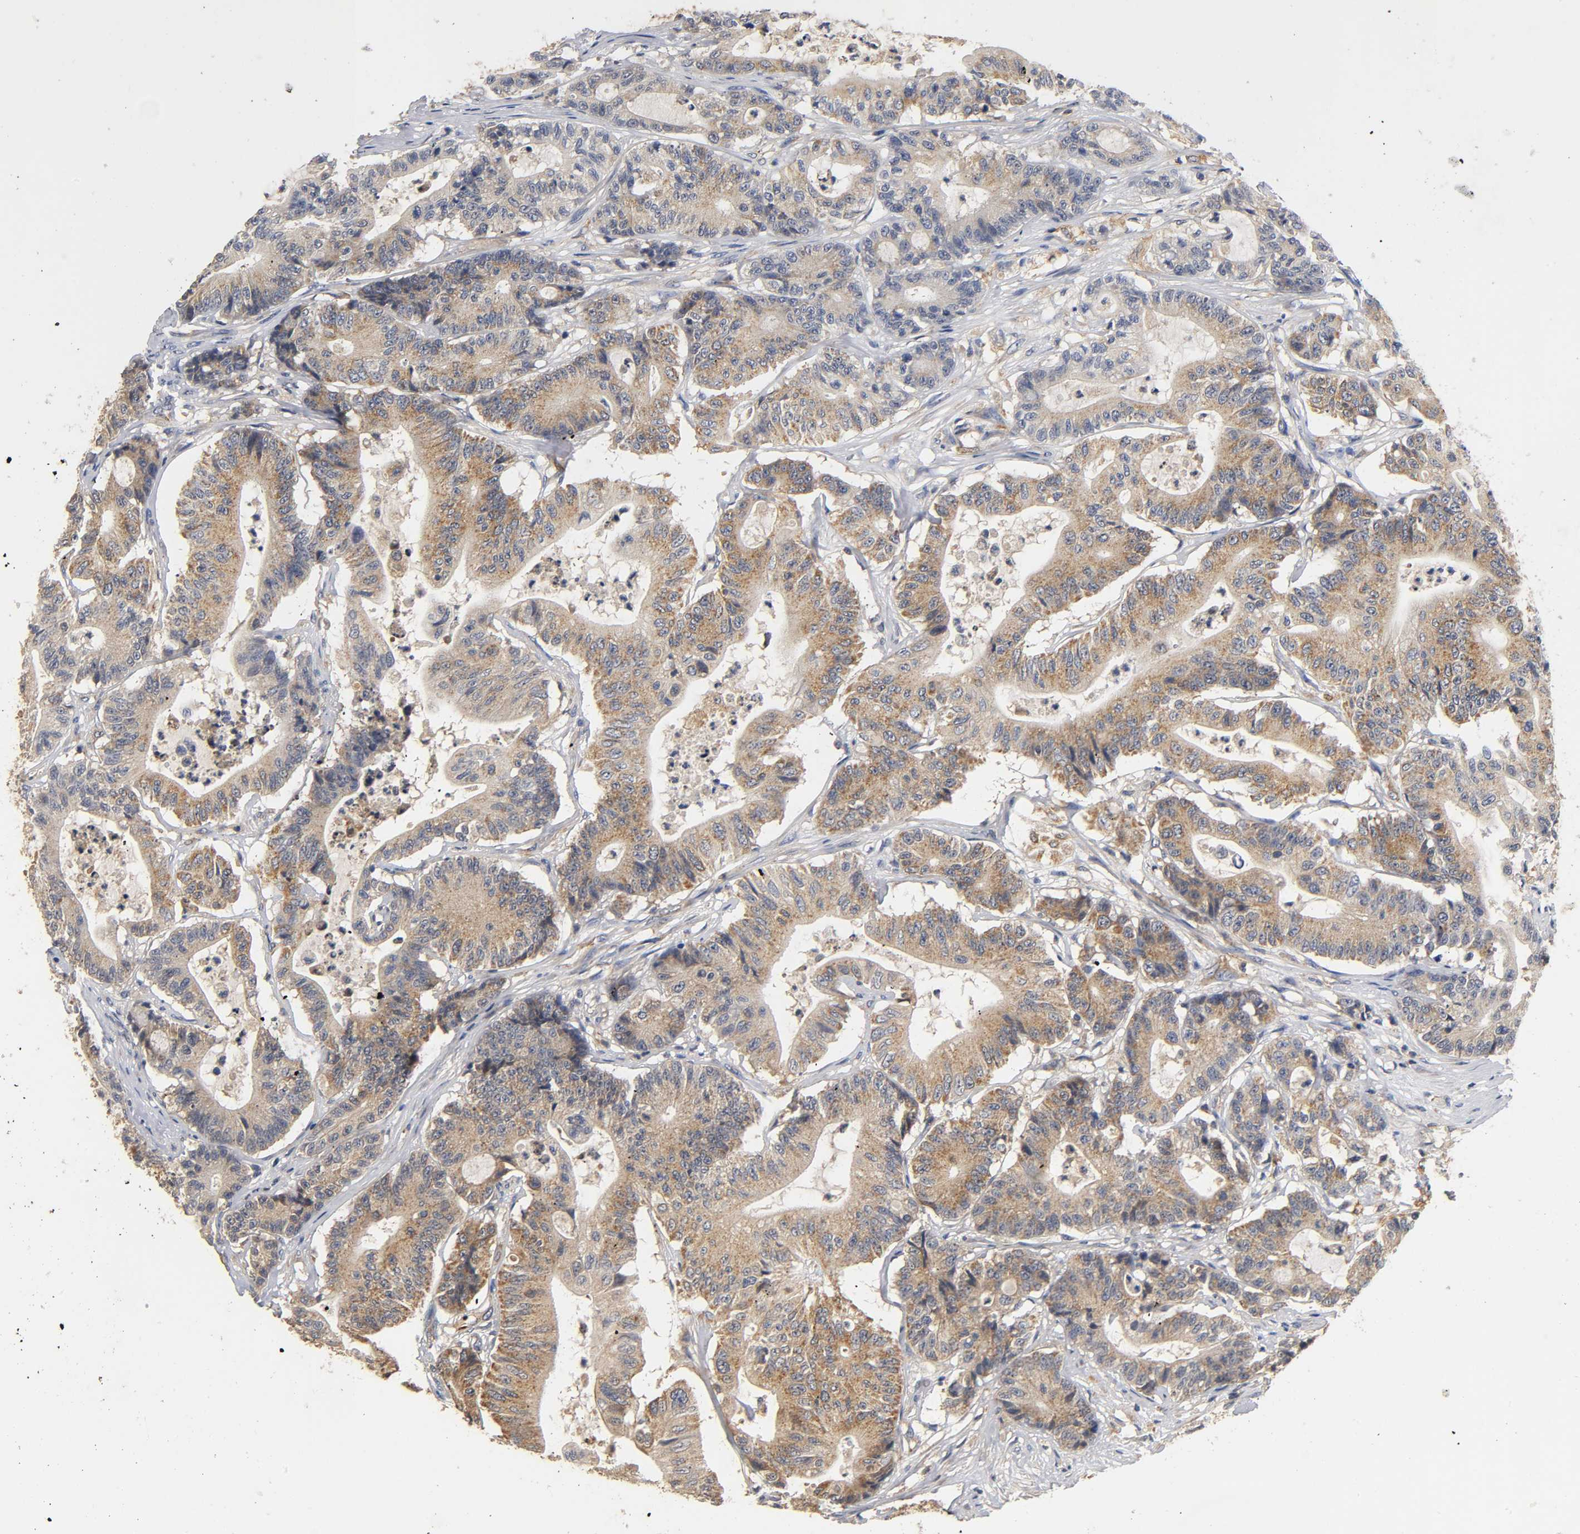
{"staining": {"intensity": "moderate", "quantity": ">75%", "location": "cytoplasmic/membranous"}, "tissue": "colorectal cancer", "cell_type": "Tumor cells", "image_type": "cancer", "snomed": [{"axis": "morphology", "description": "Adenocarcinoma, NOS"}, {"axis": "topography", "description": "Colon"}], "caption": "This histopathology image displays IHC staining of colorectal adenocarcinoma, with medium moderate cytoplasmic/membranous staining in about >75% of tumor cells.", "gene": "SCAP", "patient": {"sex": "female", "age": 84}}